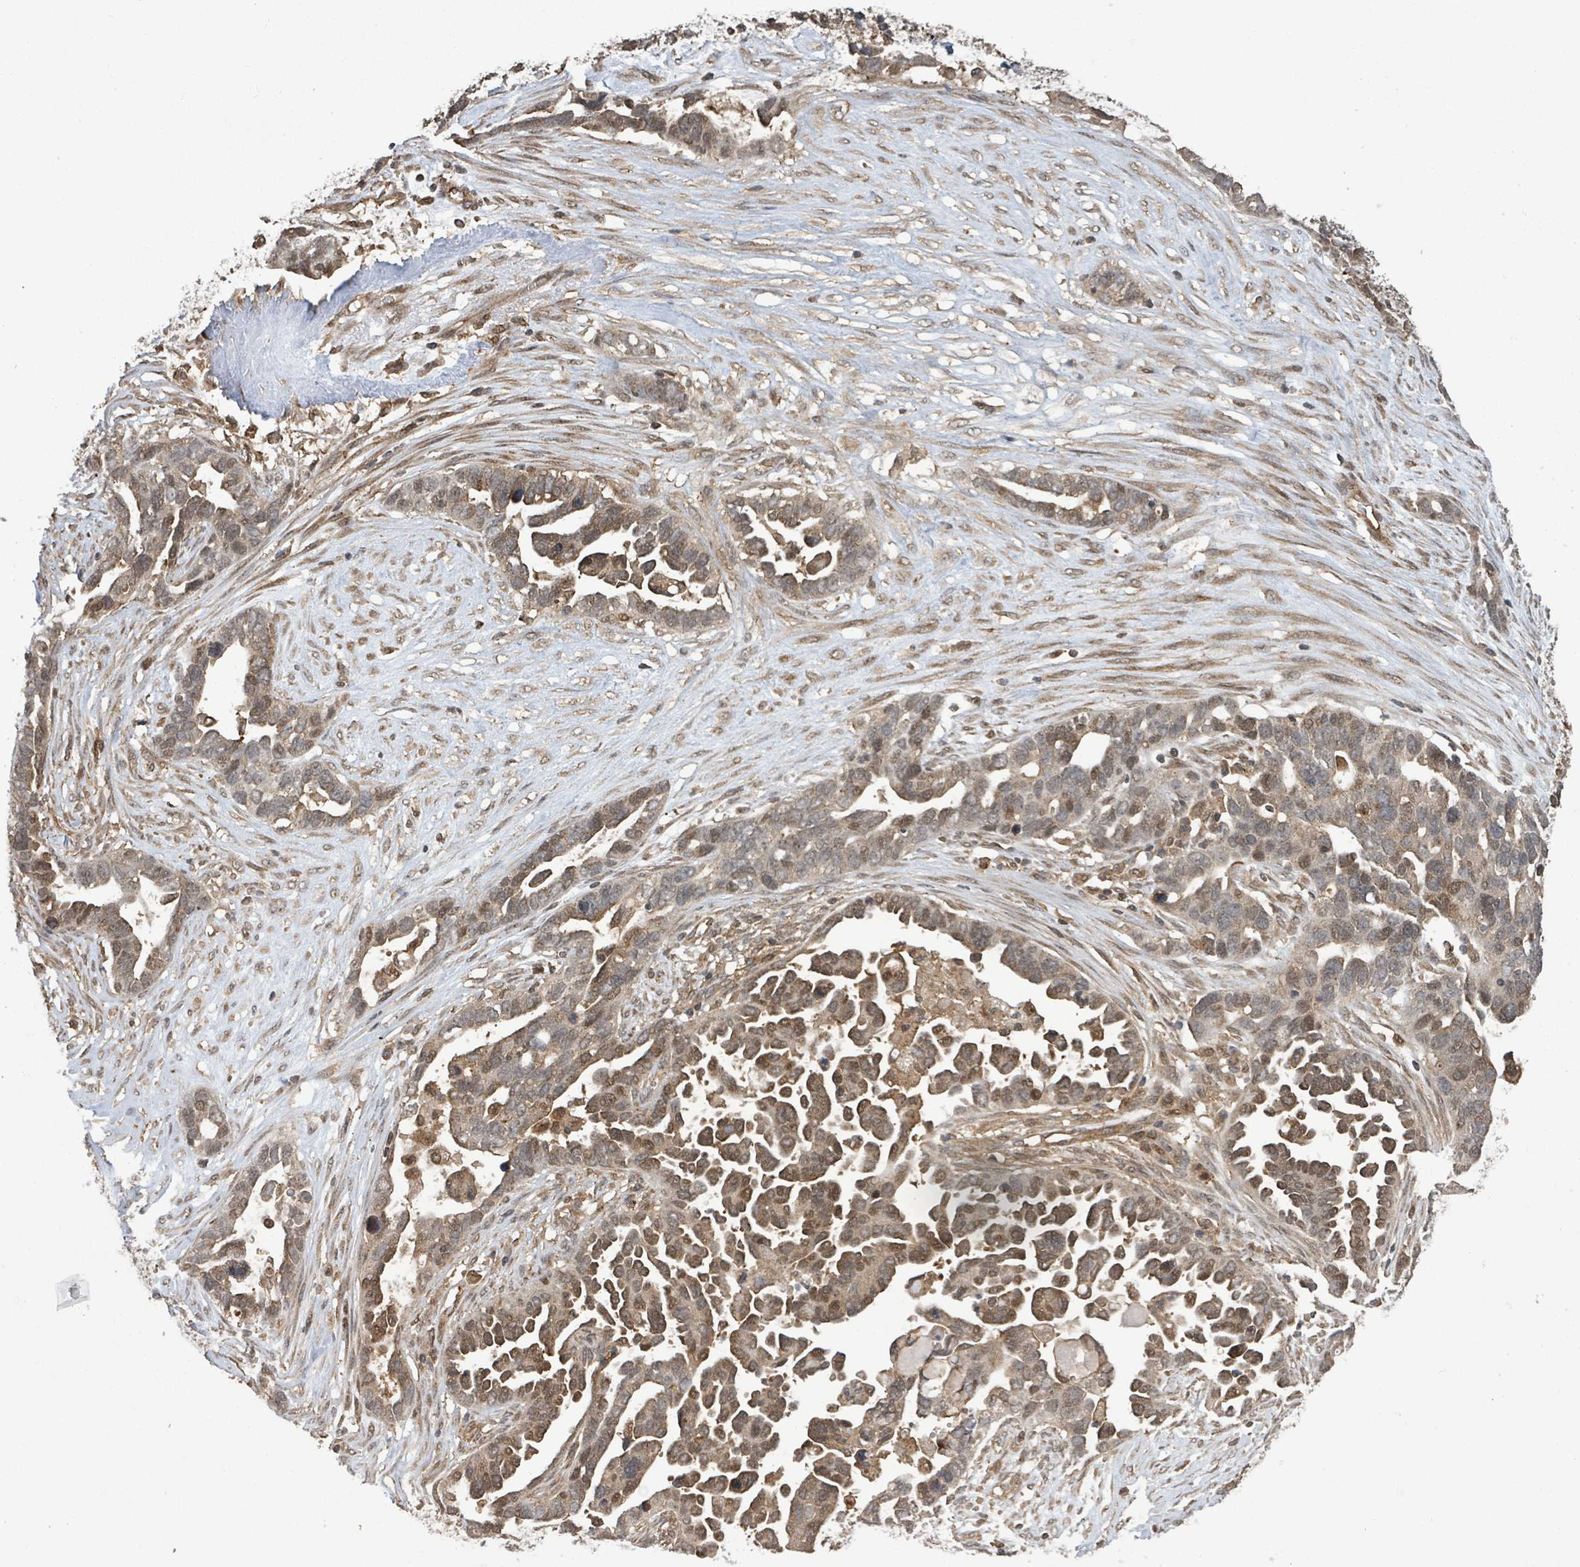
{"staining": {"intensity": "moderate", "quantity": ">75%", "location": "cytoplasmic/membranous,nuclear"}, "tissue": "ovarian cancer", "cell_type": "Tumor cells", "image_type": "cancer", "snomed": [{"axis": "morphology", "description": "Cystadenocarcinoma, serous, NOS"}, {"axis": "topography", "description": "Ovary"}], "caption": "Serous cystadenocarcinoma (ovarian) tissue reveals moderate cytoplasmic/membranous and nuclear positivity in approximately >75% of tumor cells", "gene": "KLC1", "patient": {"sex": "female", "age": 54}}